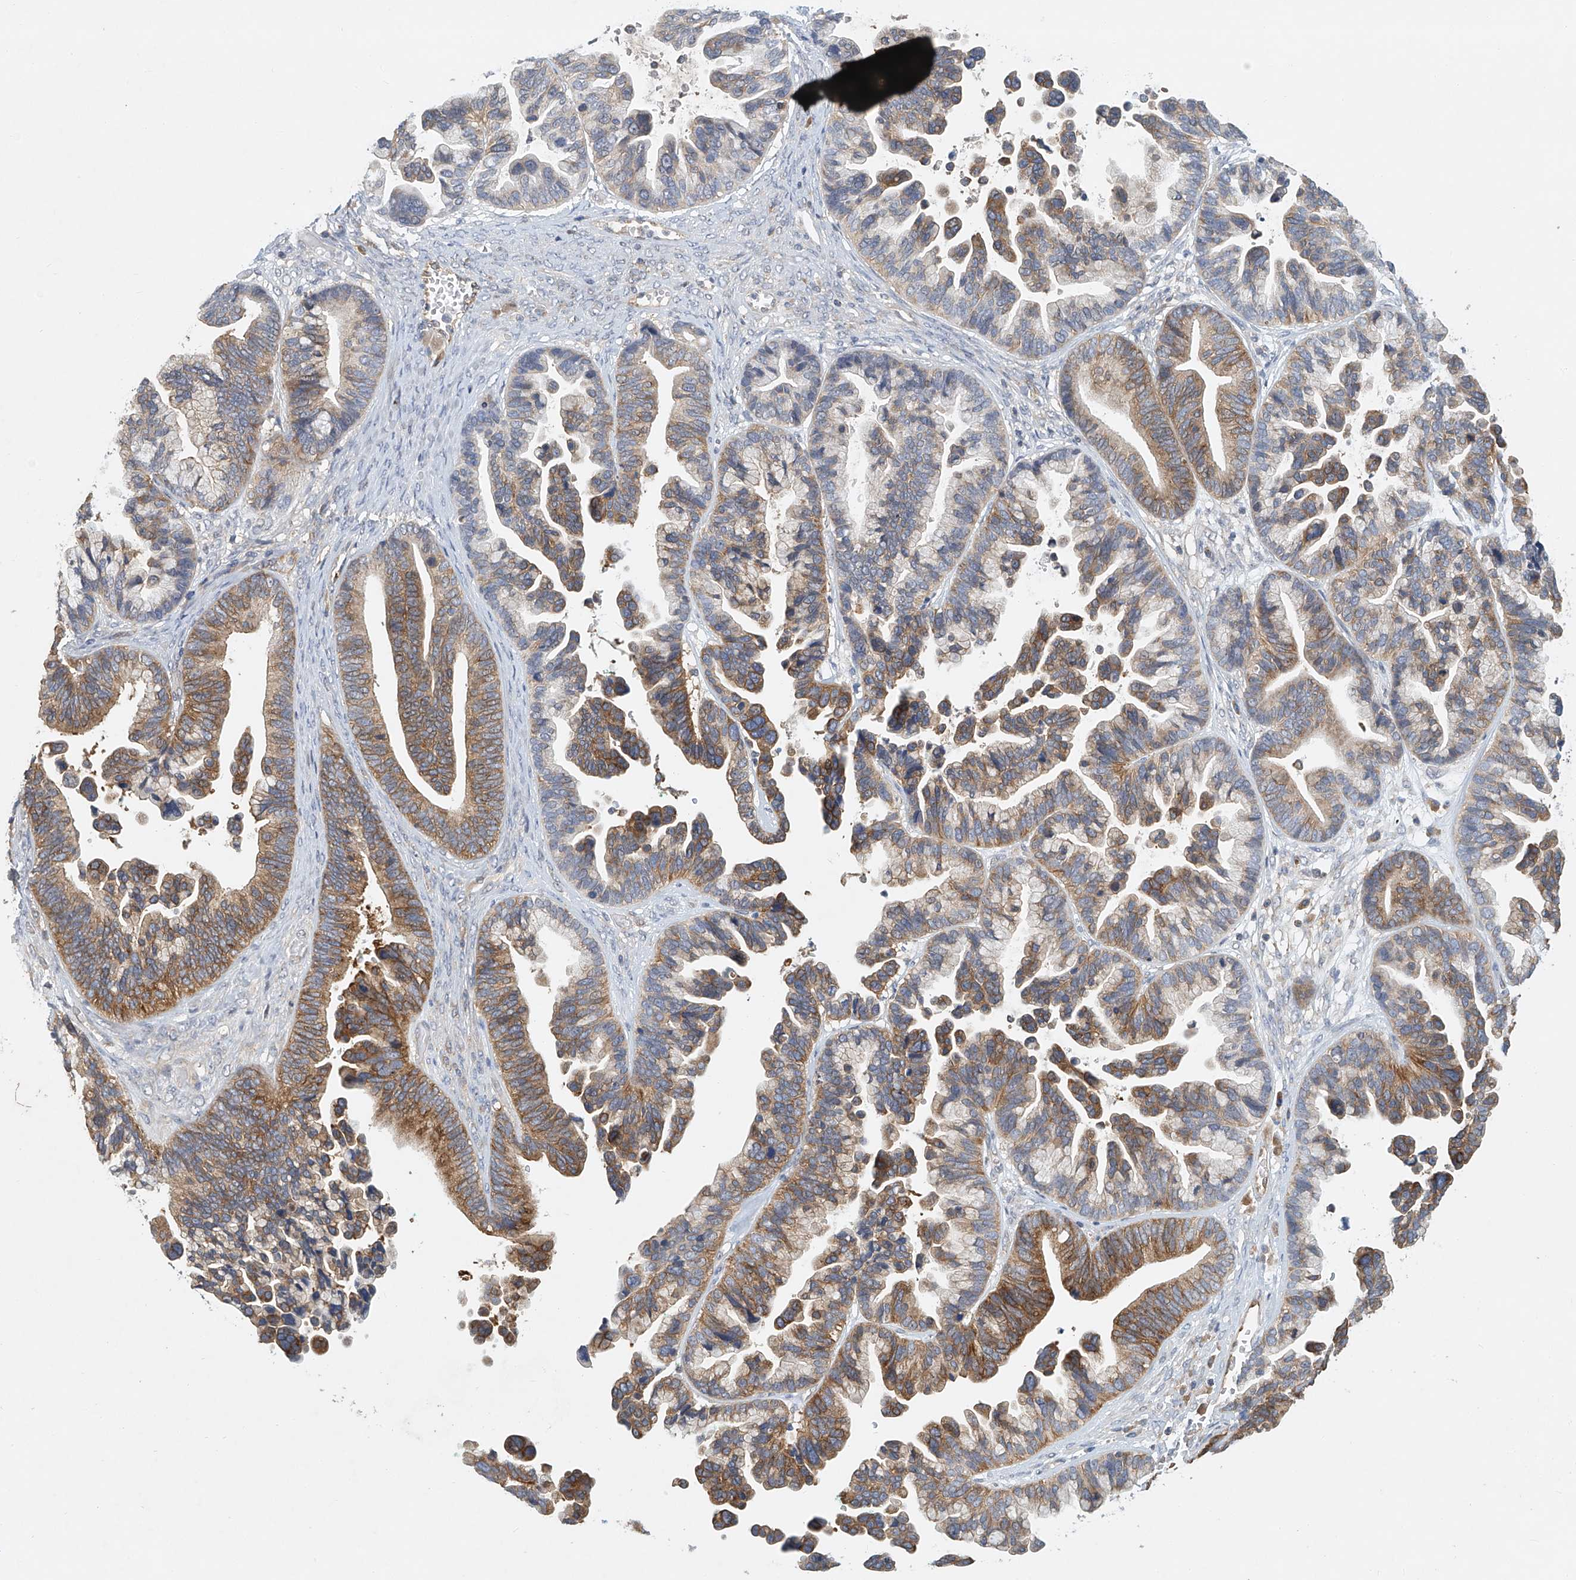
{"staining": {"intensity": "moderate", "quantity": "25%-75%", "location": "cytoplasmic/membranous"}, "tissue": "ovarian cancer", "cell_type": "Tumor cells", "image_type": "cancer", "snomed": [{"axis": "morphology", "description": "Cystadenocarcinoma, serous, NOS"}, {"axis": "topography", "description": "Ovary"}], "caption": "IHC staining of serous cystadenocarcinoma (ovarian), which displays medium levels of moderate cytoplasmic/membranous positivity in about 25%-75% of tumor cells indicating moderate cytoplasmic/membranous protein staining. The staining was performed using DAB (brown) for protein detection and nuclei were counterstained in hematoxylin (blue).", "gene": "CARMIL1", "patient": {"sex": "female", "age": 56}}